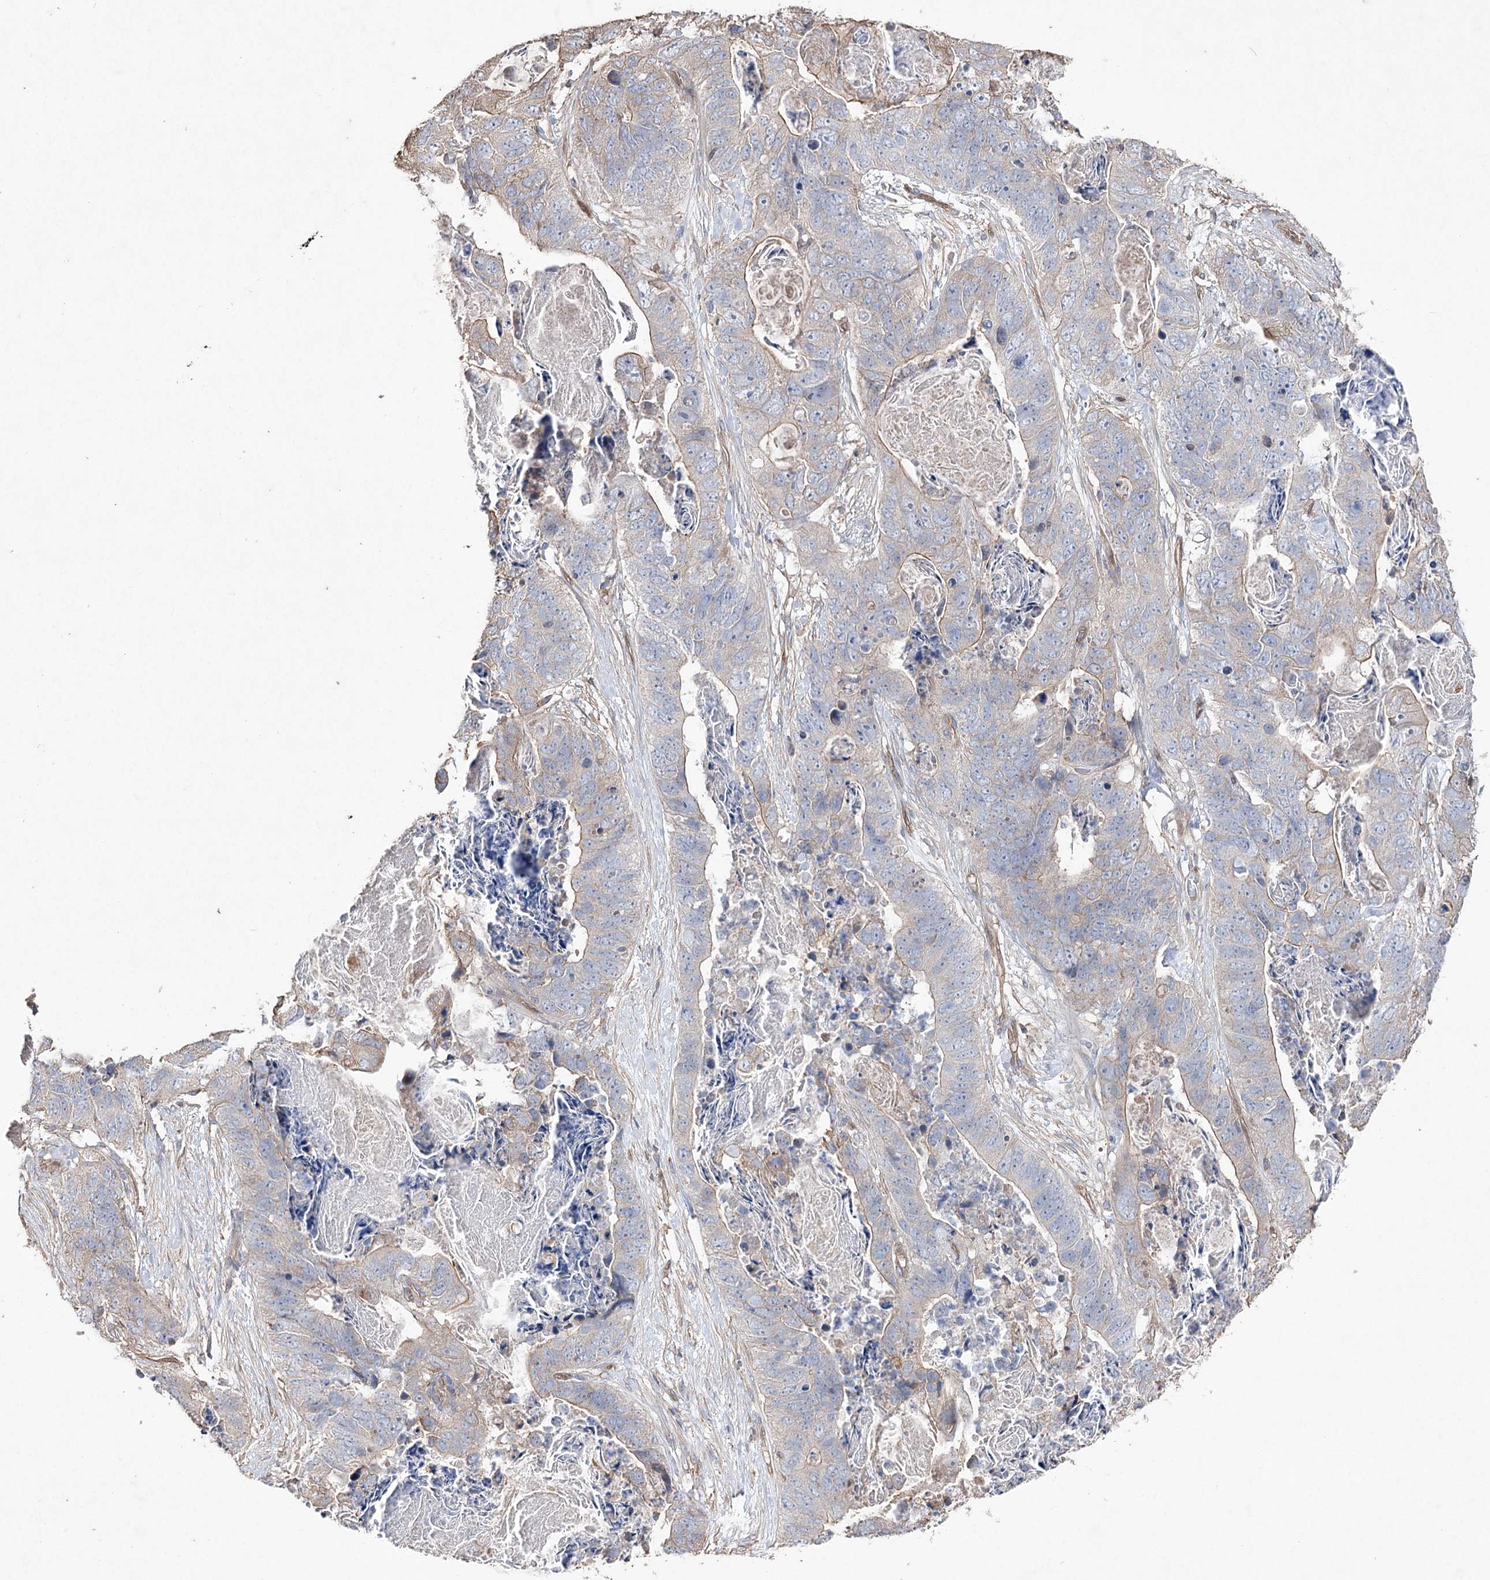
{"staining": {"intensity": "moderate", "quantity": "<25%", "location": "cytoplasmic/membranous"}, "tissue": "stomach cancer", "cell_type": "Tumor cells", "image_type": "cancer", "snomed": [{"axis": "morphology", "description": "Adenocarcinoma, NOS"}, {"axis": "topography", "description": "Stomach"}], "caption": "This is an image of immunohistochemistry staining of stomach cancer (adenocarcinoma), which shows moderate expression in the cytoplasmic/membranous of tumor cells.", "gene": "FAM13B", "patient": {"sex": "female", "age": 89}}